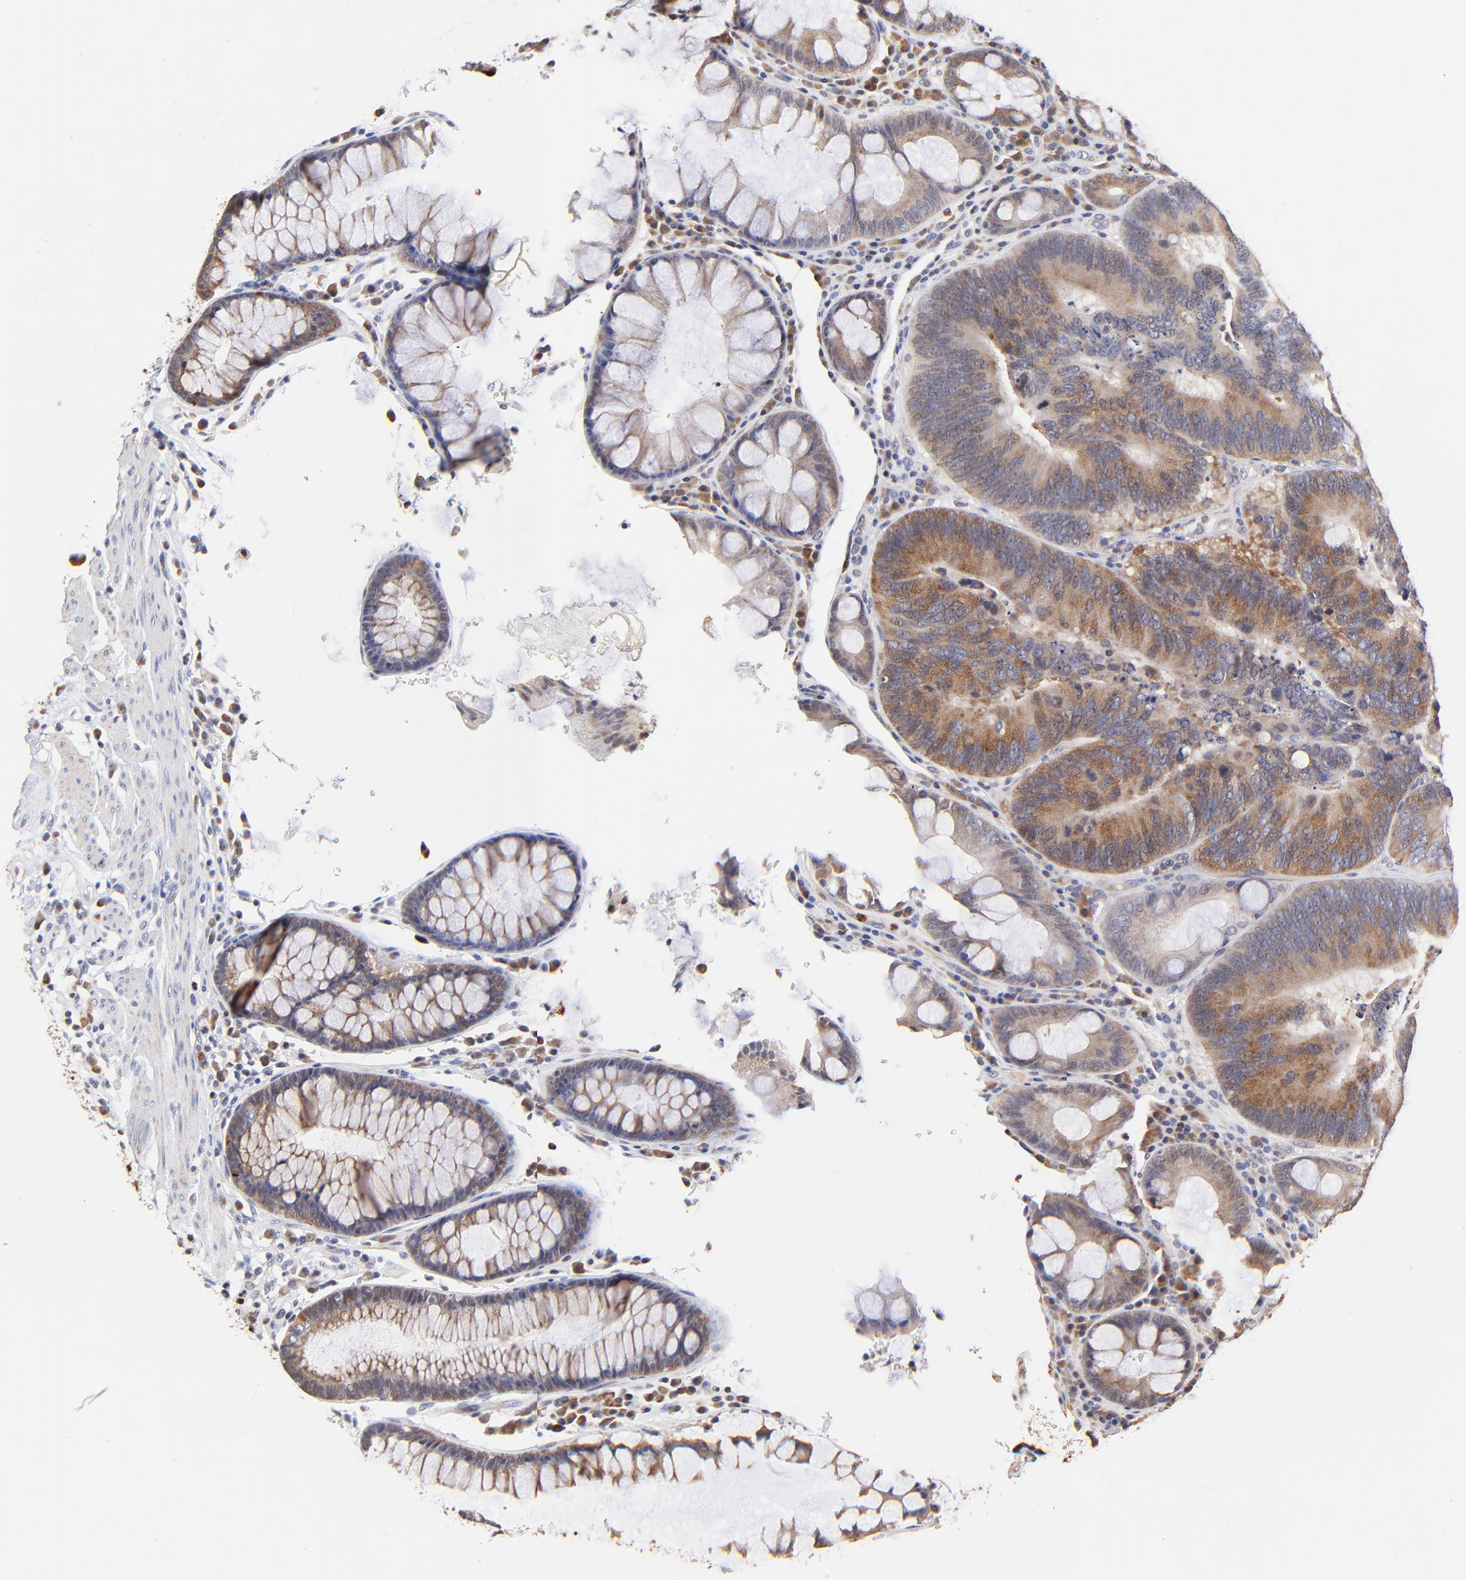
{"staining": {"intensity": "moderate", "quantity": ">75%", "location": "cytoplasmic/membranous"}, "tissue": "colorectal cancer", "cell_type": "Tumor cells", "image_type": "cancer", "snomed": [{"axis": "morphology", "description": "Normal tissue, NOS"}, {"axis": "morphology", "description": "Adenocarcinoma, NOS"}, {"axis": "topography", "description": "Colon"}], "caption": "A medium amount of moderate cytoplasmic/membranous staining is appreciated in about >75% of tumor cells in adenocarcinoma (colorectal) tissue.", "gene": "BBOF1", "patient": {"sex": "female", "age": 78}}